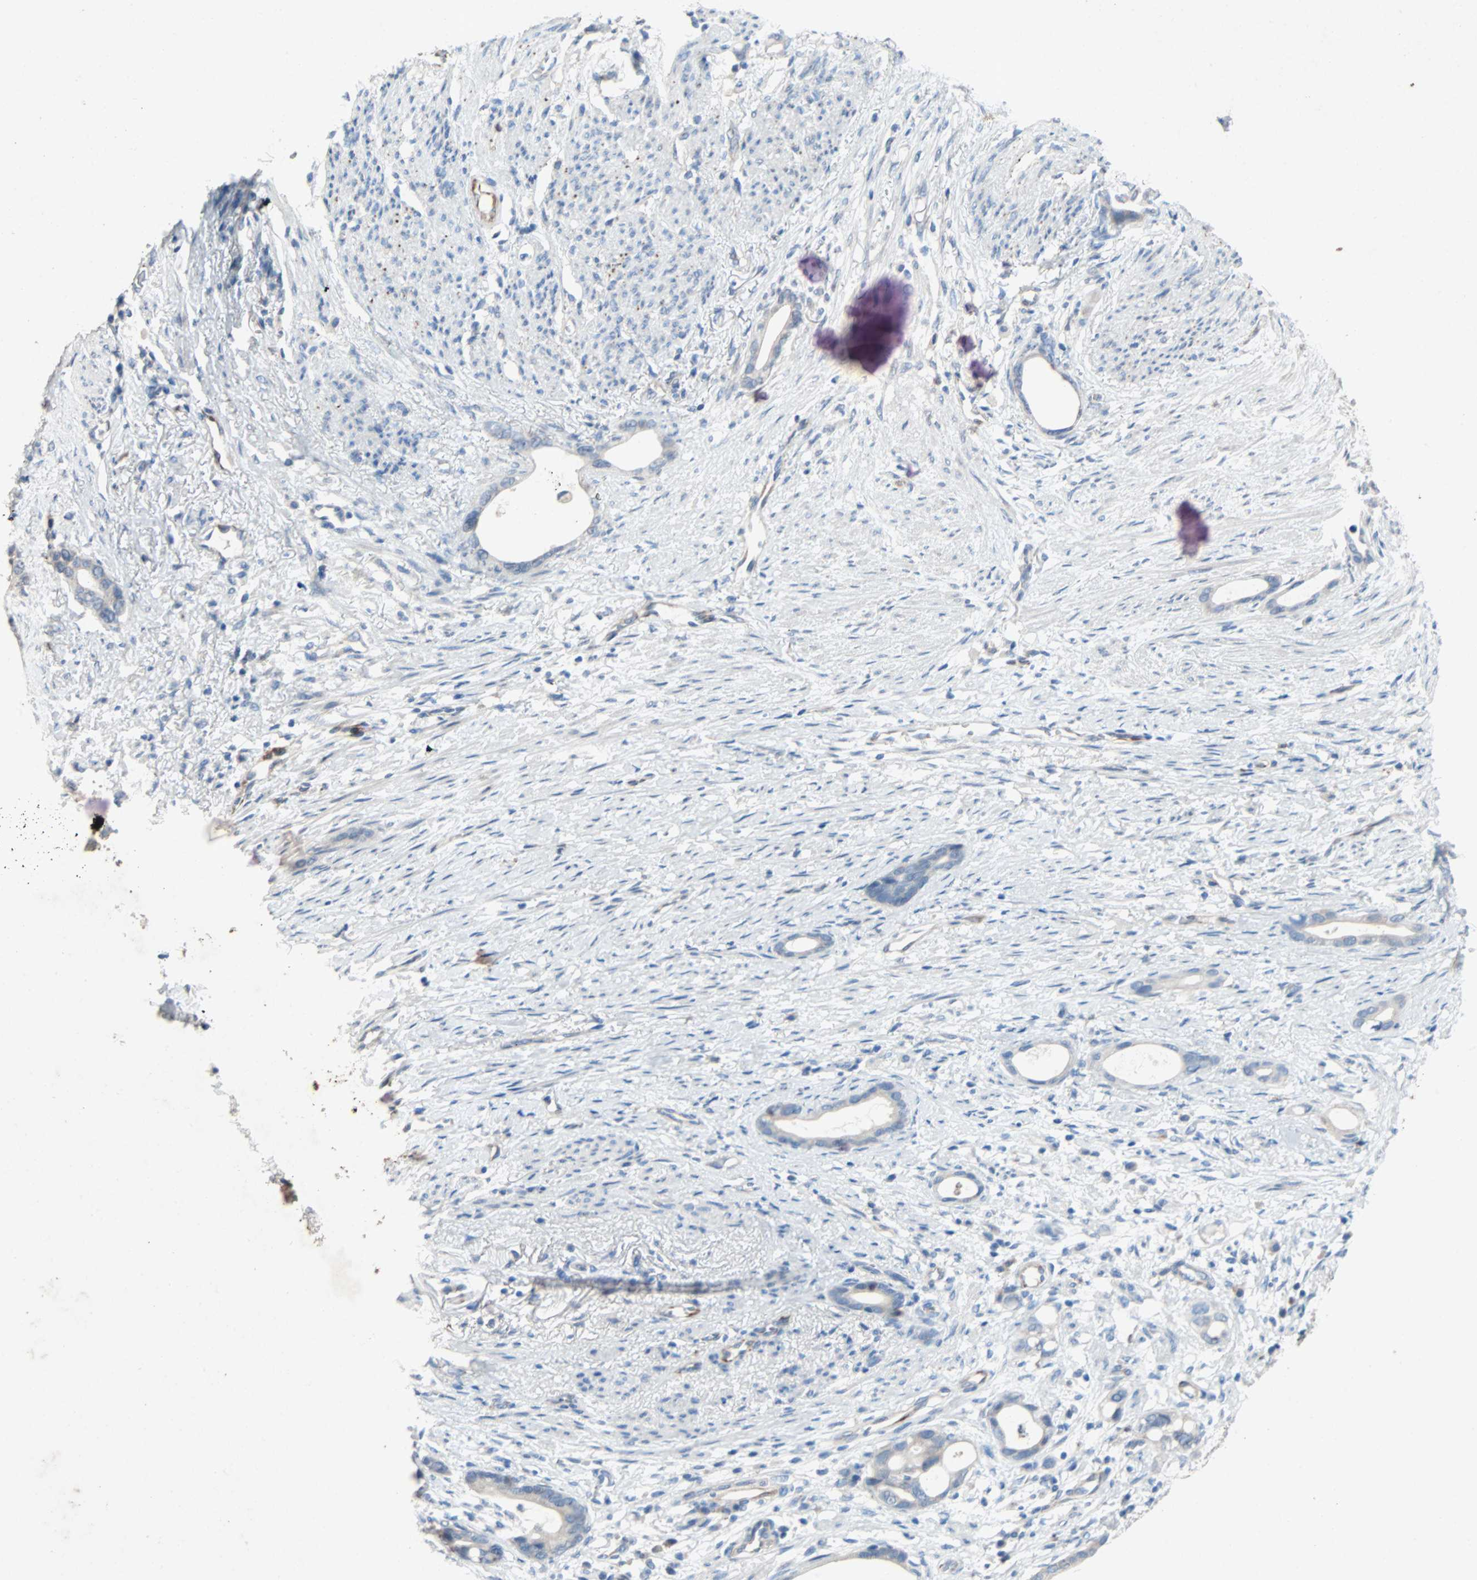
{"staining": {"intensity": "negative", "quantity": "none", "location": "none"}, "tissue": "stomach cancer", "cell_type": "Tumor cells", "image_type": "cancer", "snomed": [{"axis": "morphology", "description": "Adenocarcinoma, NOS"}, {"axis": "topography", "description": "Stomach"}], "caption": "IHC image of neoplastic tissue: stomach cancer (adenocarcinoma) stained with DAB reveals no significant protein expression in tumor cells.", "gene": "PCDHB2", "patient": {"sex": "female", "age": 75}}